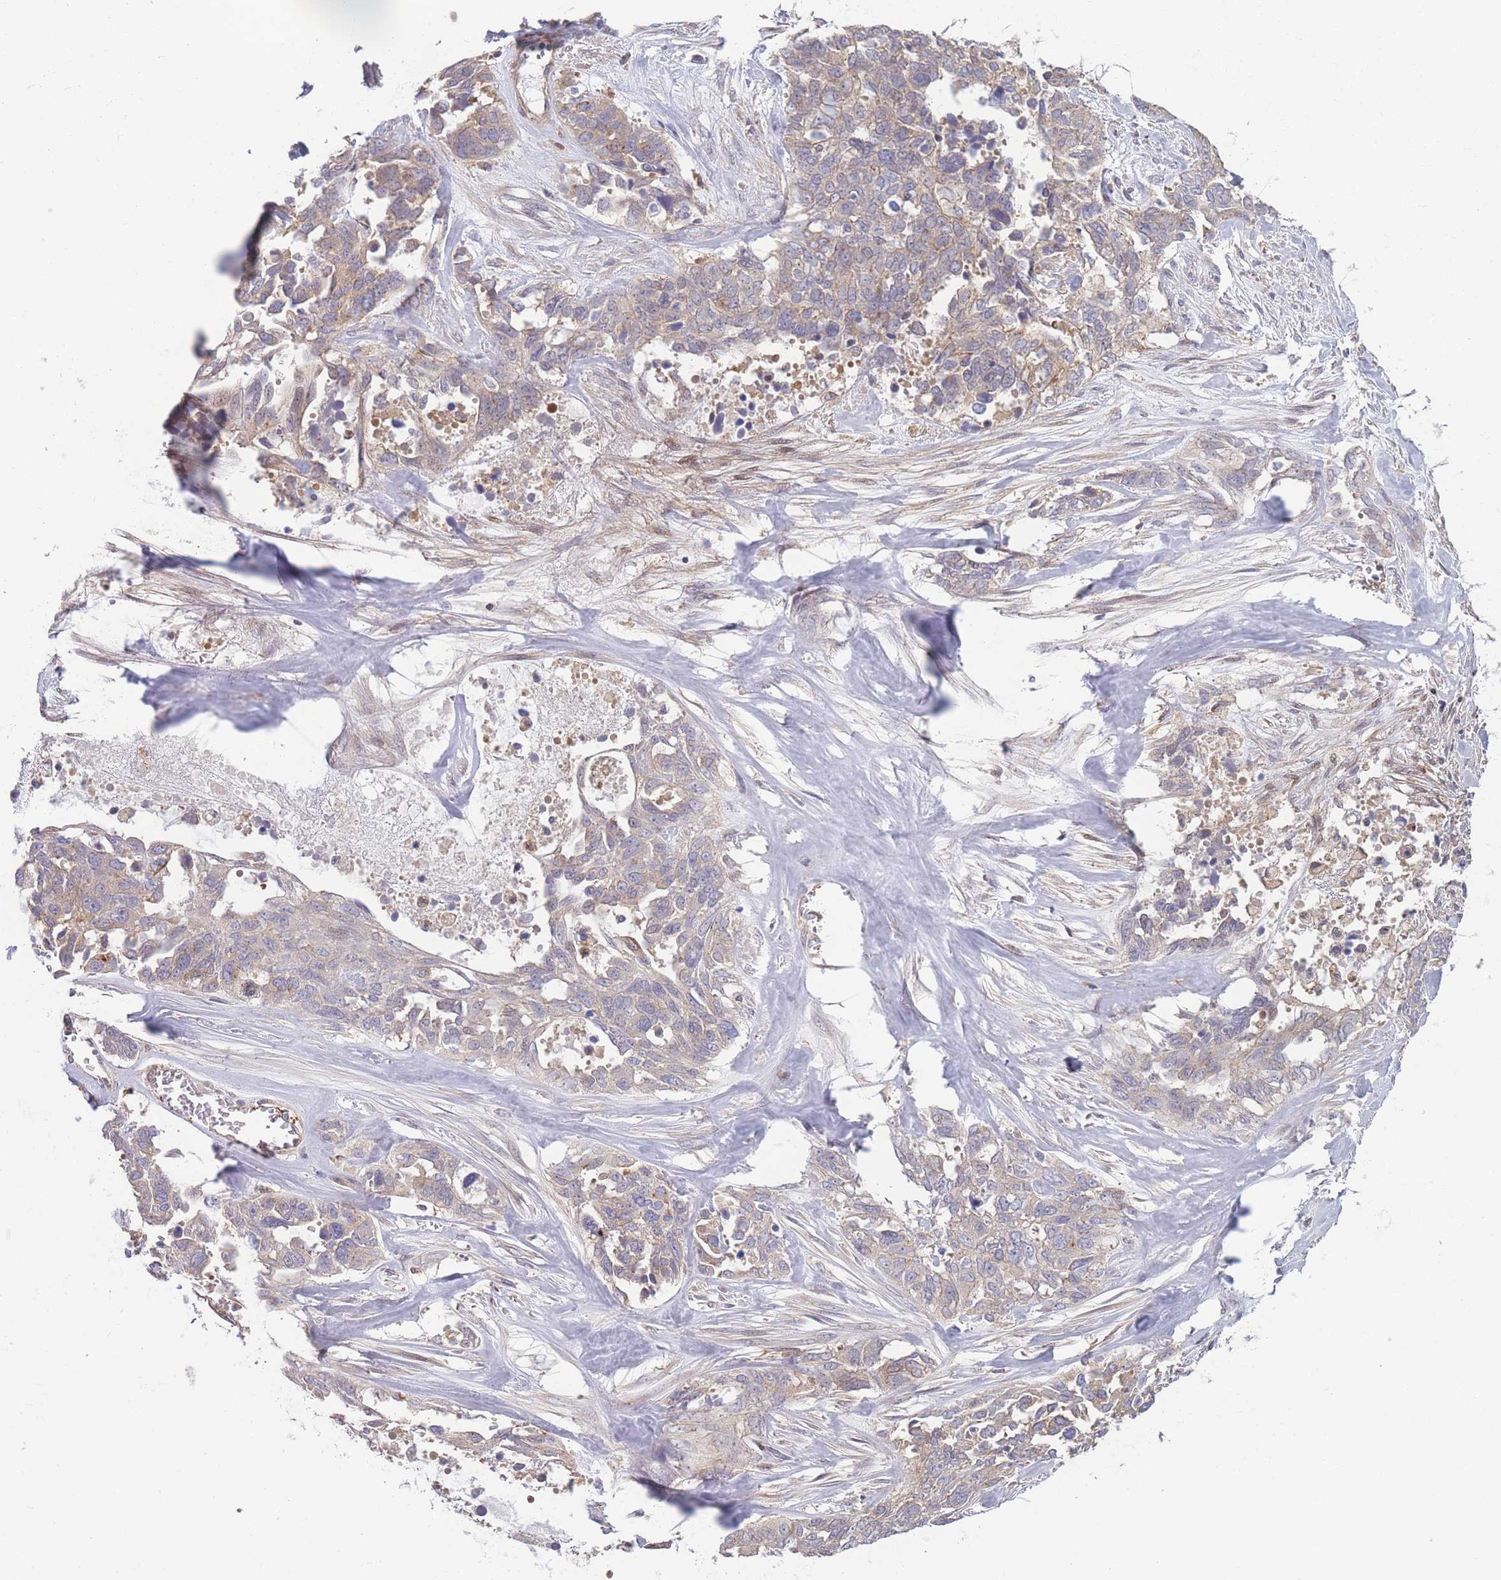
{"staining": {"intensity": "weak", "quantity": "<25%", "location": "cytoplasmic/membranous"}, "tissue": "ovarian cancer", "cell_type": "Tumor cells", "image_type": "cancer", "snomed": [{"axis": "morphology", "description": "Cystadenocarcinoma, serous, NOS"}, {"axis": "topography", "description": "Ovary"}], "caption": "IHC histopathology image of human ovarian cancer (serous cystadenocarcinoma) stained for a protein (brown), which exhibits no staining in tumor cells.", "gene": "STEAP3", "patient": {"sex": "female", "age": 44}}